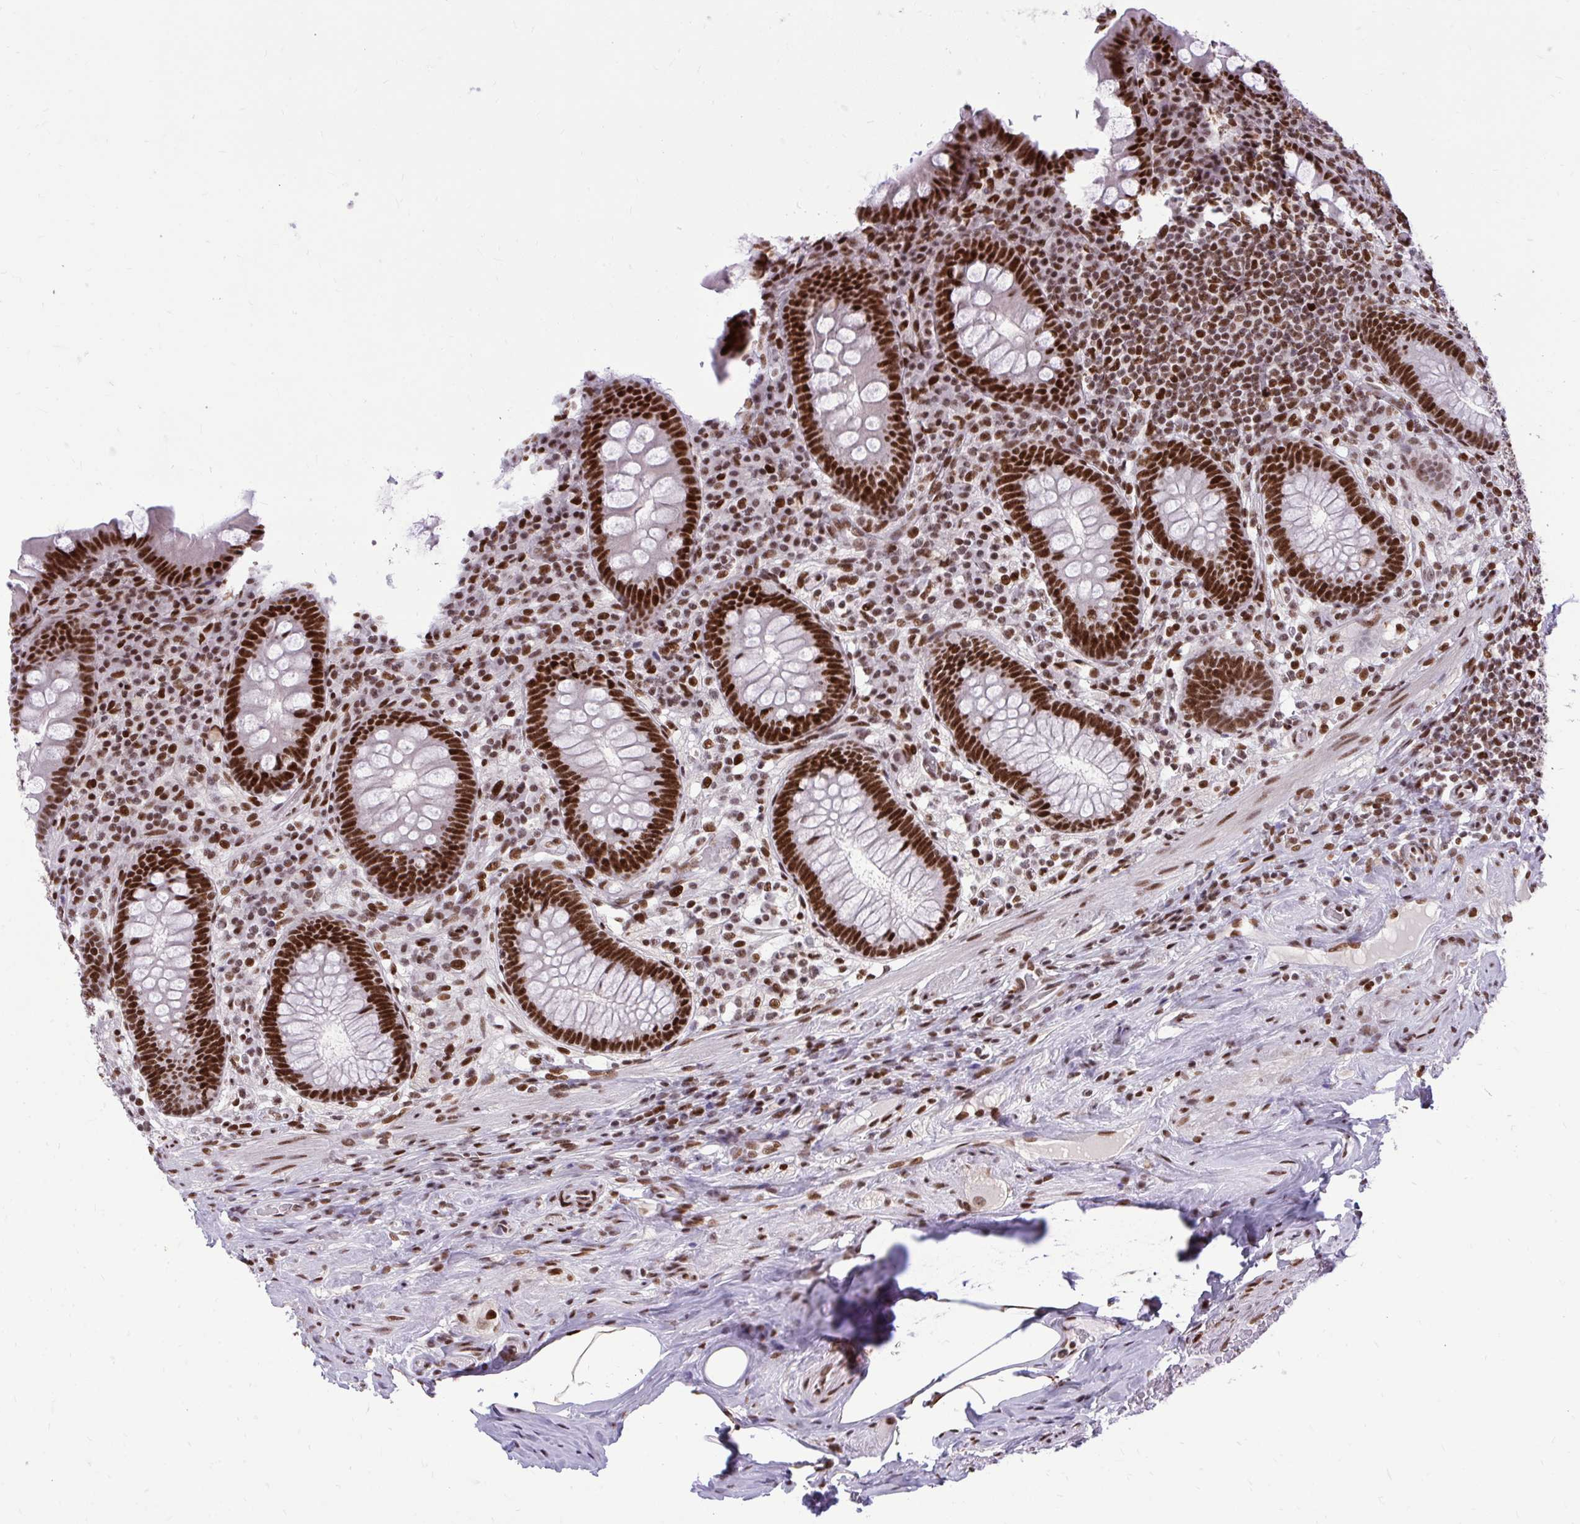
{"staining": {"intensity": "strong", "quantity": ">75%", "location": "nuclear"}, "tissue": "appendix", "cell_type": "Glandular cells", "image_type": "normal", "snomed": [{"axis": "morphology", "description": "Normal tissue, NOS"}, {"axis": "topography", "description": "Appendix"}], "caption": "Strong nuclear protein expression is present in approximately >75% of glandular cells in appendix. Ihc stains the protein of interest in brown and the nuclei are stained blue.", "gene": "CDYL", "patient": {"sex": "male", "age": 71}}